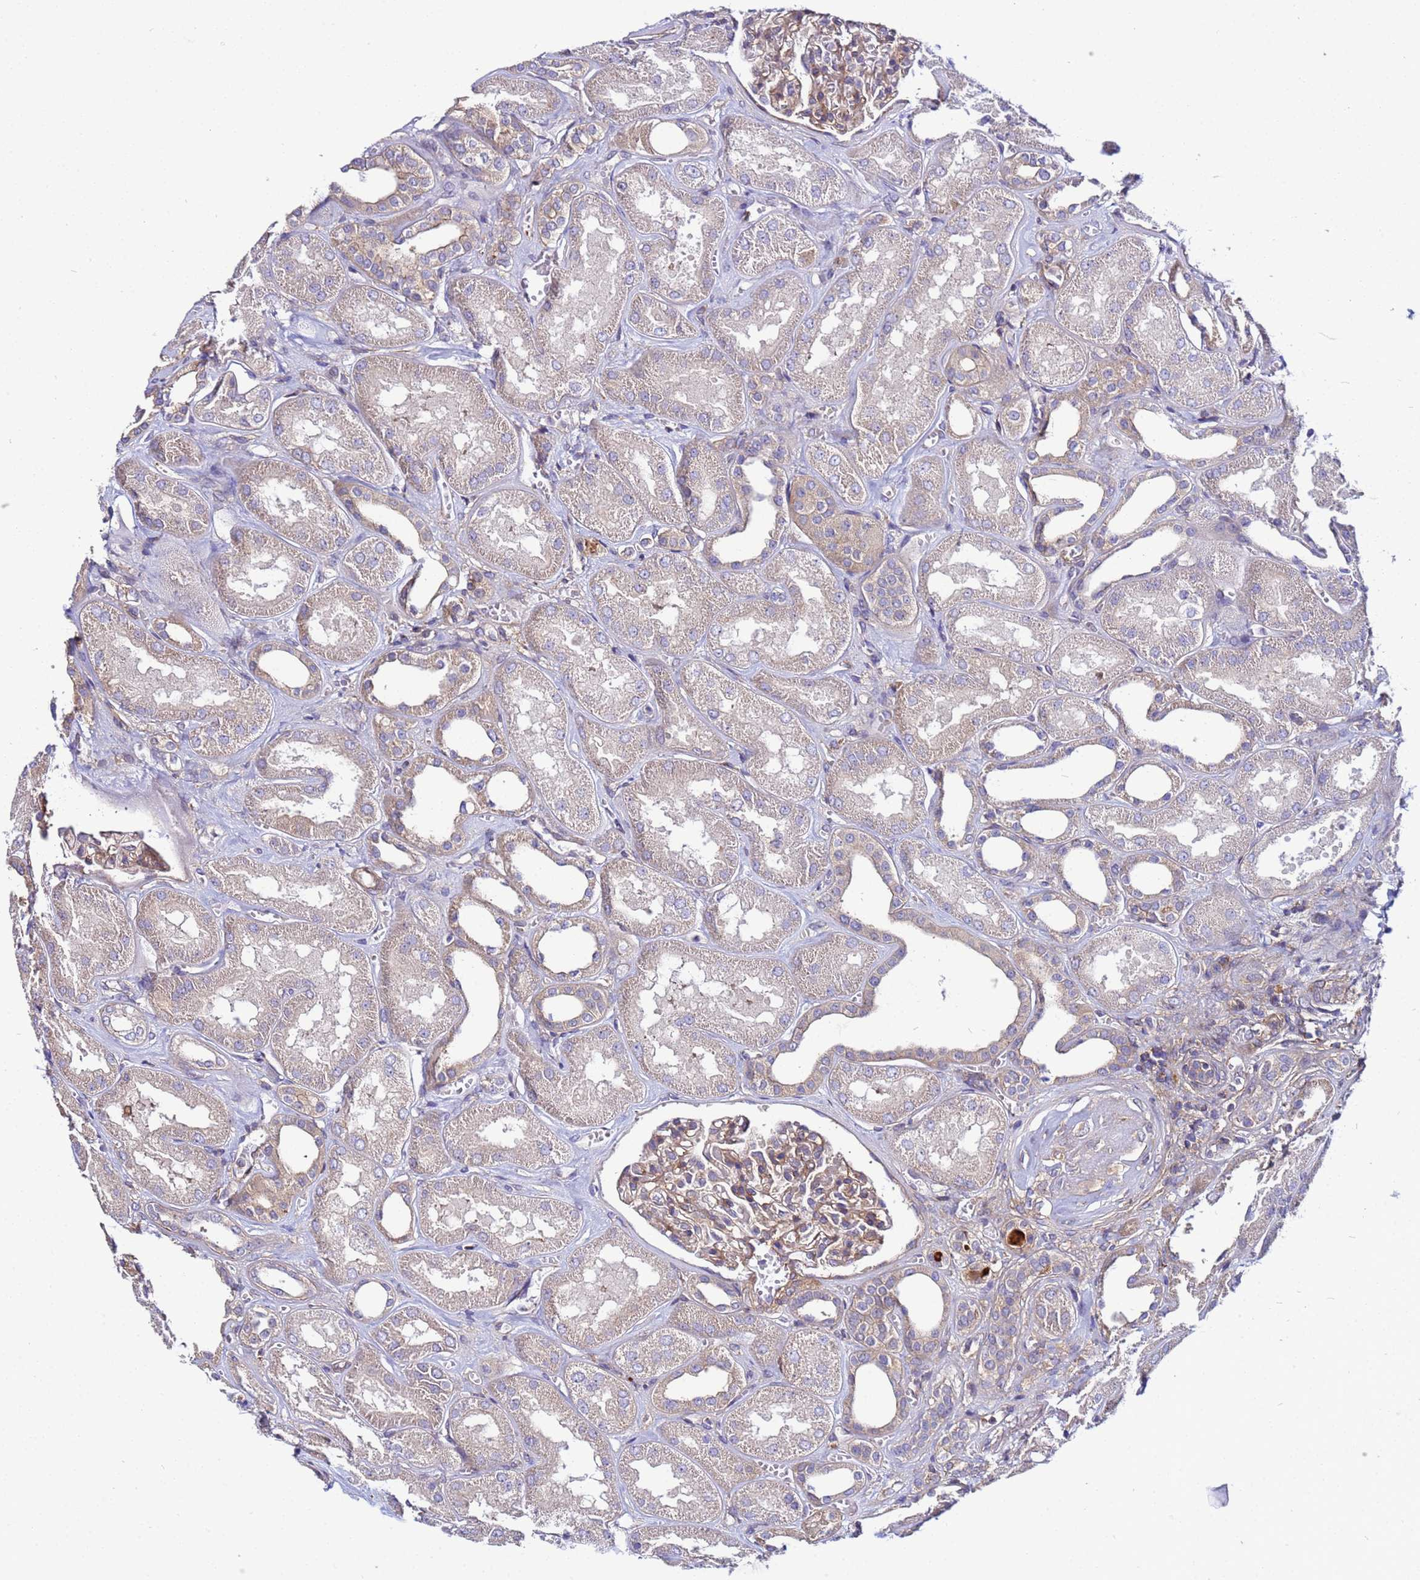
{"staining": {"intensity": "weak", "quantity": "25%-75%", "location": "cytoplasmic/membranous"}, "tissue": "kidney", "cell_type": "Cells in glomeruli", "image_type": "normal", "snomed": [{"axis": "morphology", "description": "Normal tissue, NOS"}, {"axis": "morphology", "description": "Adenocarcinoma, NOS"}, {"axis": "topography", "description": "Kidney"}], "caption": "The image demonstrates a brown stain indicating the presence of a protein in the cytoplasmic/membranous of cells in glomeruli in kidney.", "gene": "STK38L", "patient": {"sex": "female", "age": 68}}